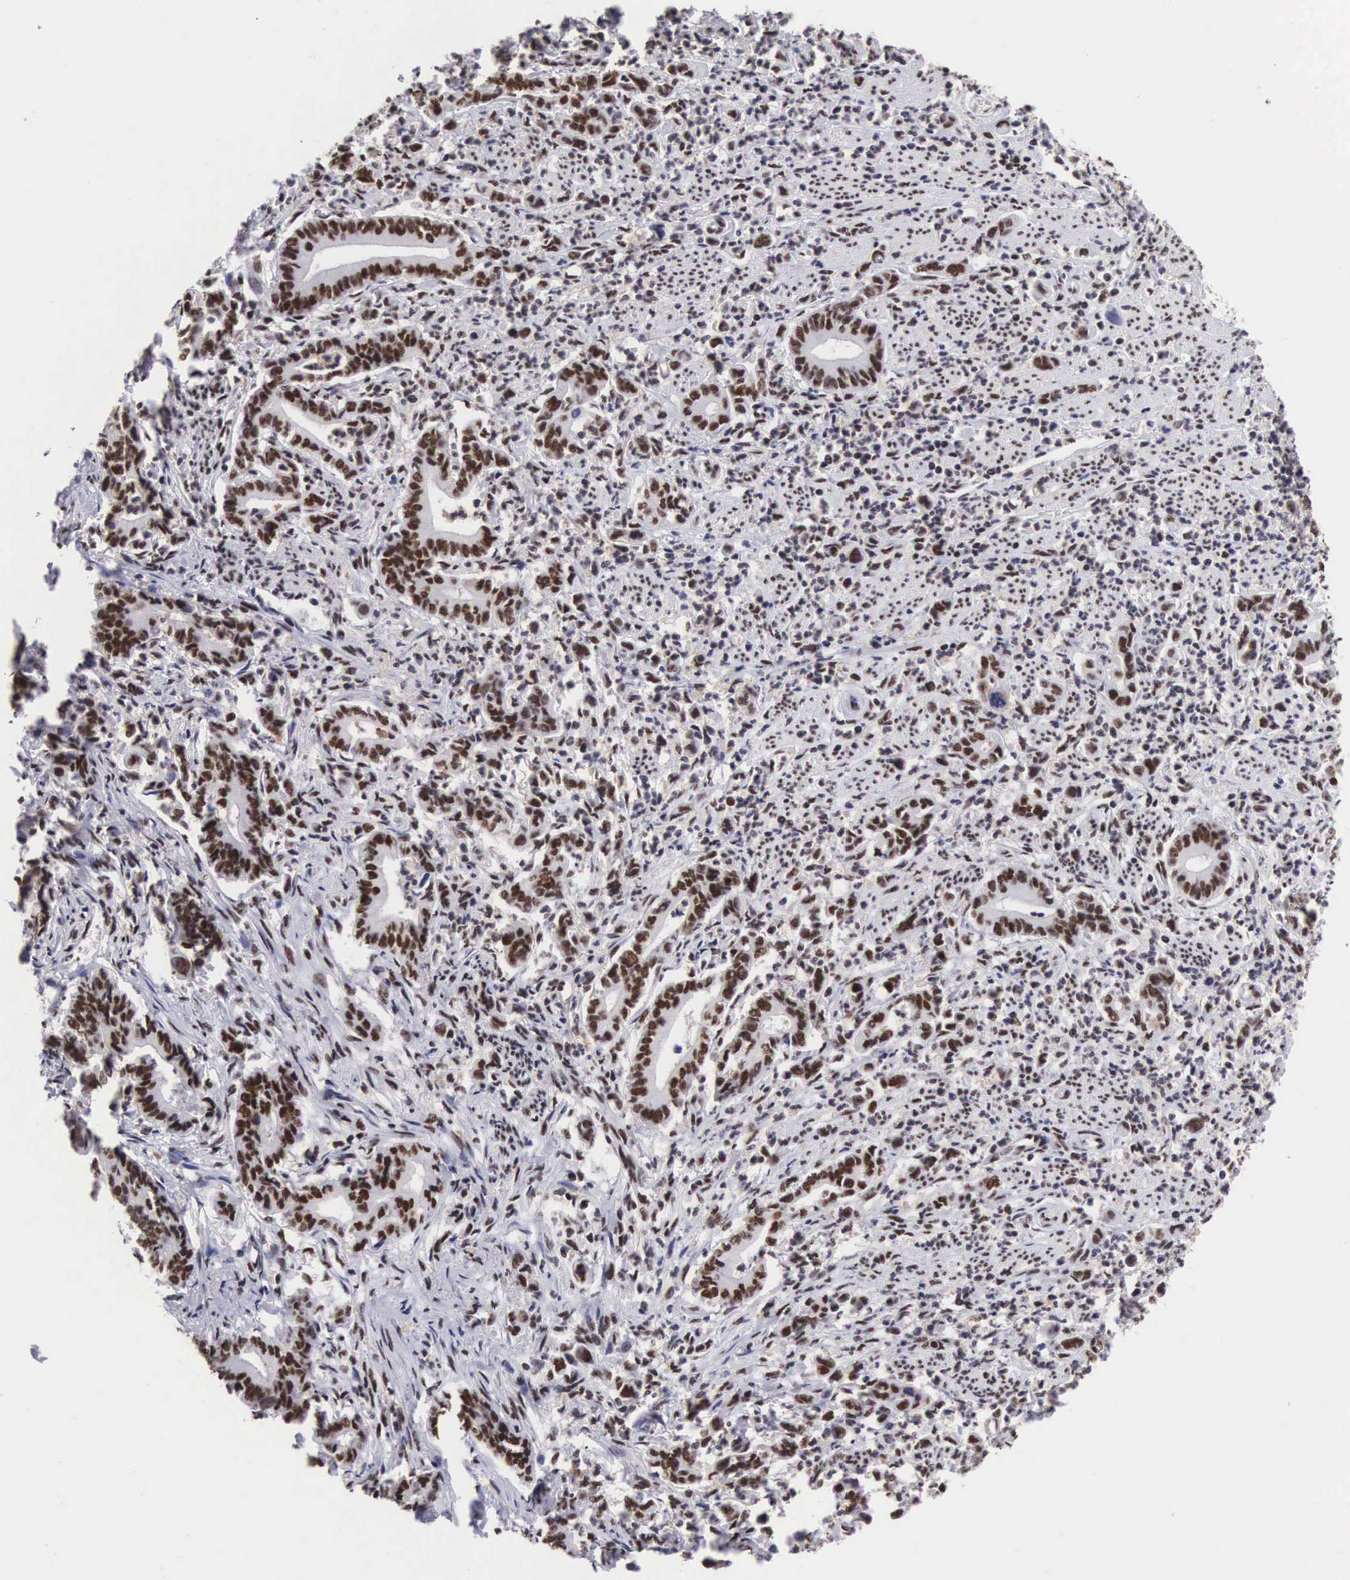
{"staining": {"intensity": "moderate", "quantity": ">75%", "location": "nuclear"}, "tissue": "stomach cancer", "cell_type": "Tumor cells", "image_type": "cancer", "snomed": [{"axis": "morphology", "description": "Adenocarcinoma, NOS"}, {"axis": "topography", "description": "Stomach"}], "caption": "Immunohistochemistry (IHC) (DAB) staining of stomach cancer displays moderate nuclear protein staining in about >75% of tumor cells.", "gene": "SF3A1", "patient": {"sex": "female", "age": 76}}